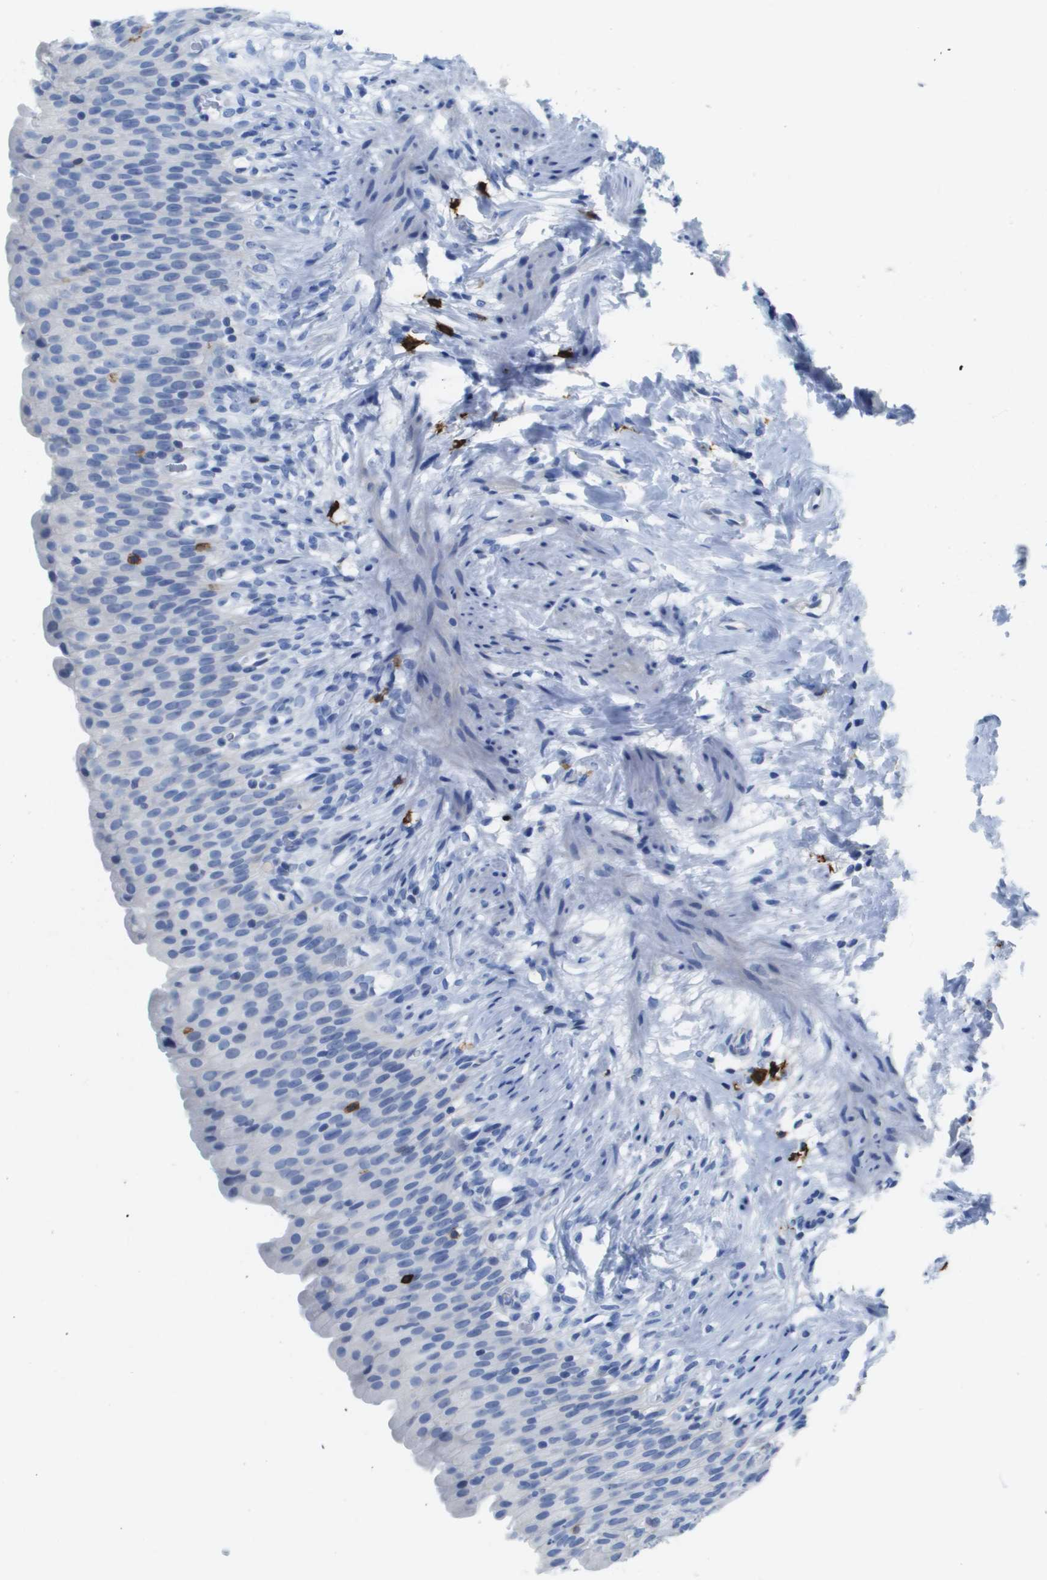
{"staining": {"intensity": "negative", "quantity": "none", "location": "none"}, "tissue": "urinary bladder", "cell_type": "Urothelial cells", "image_type": "normal", "snomed": [{"axis": "morphology", "description": "Normal tissue, NOS"}, {"axis": "topography", "description": "Urinary bladder"}], "caption": "The photomicrograph shows no significant positivity in urothelial cells of urinary bladder. (DAB (3,3'-diaminobenzidine) immunohistochemistry (IHC), high magnification).", "gene": "MS4A1", "patient": {"sex": "female", "age": 79}}